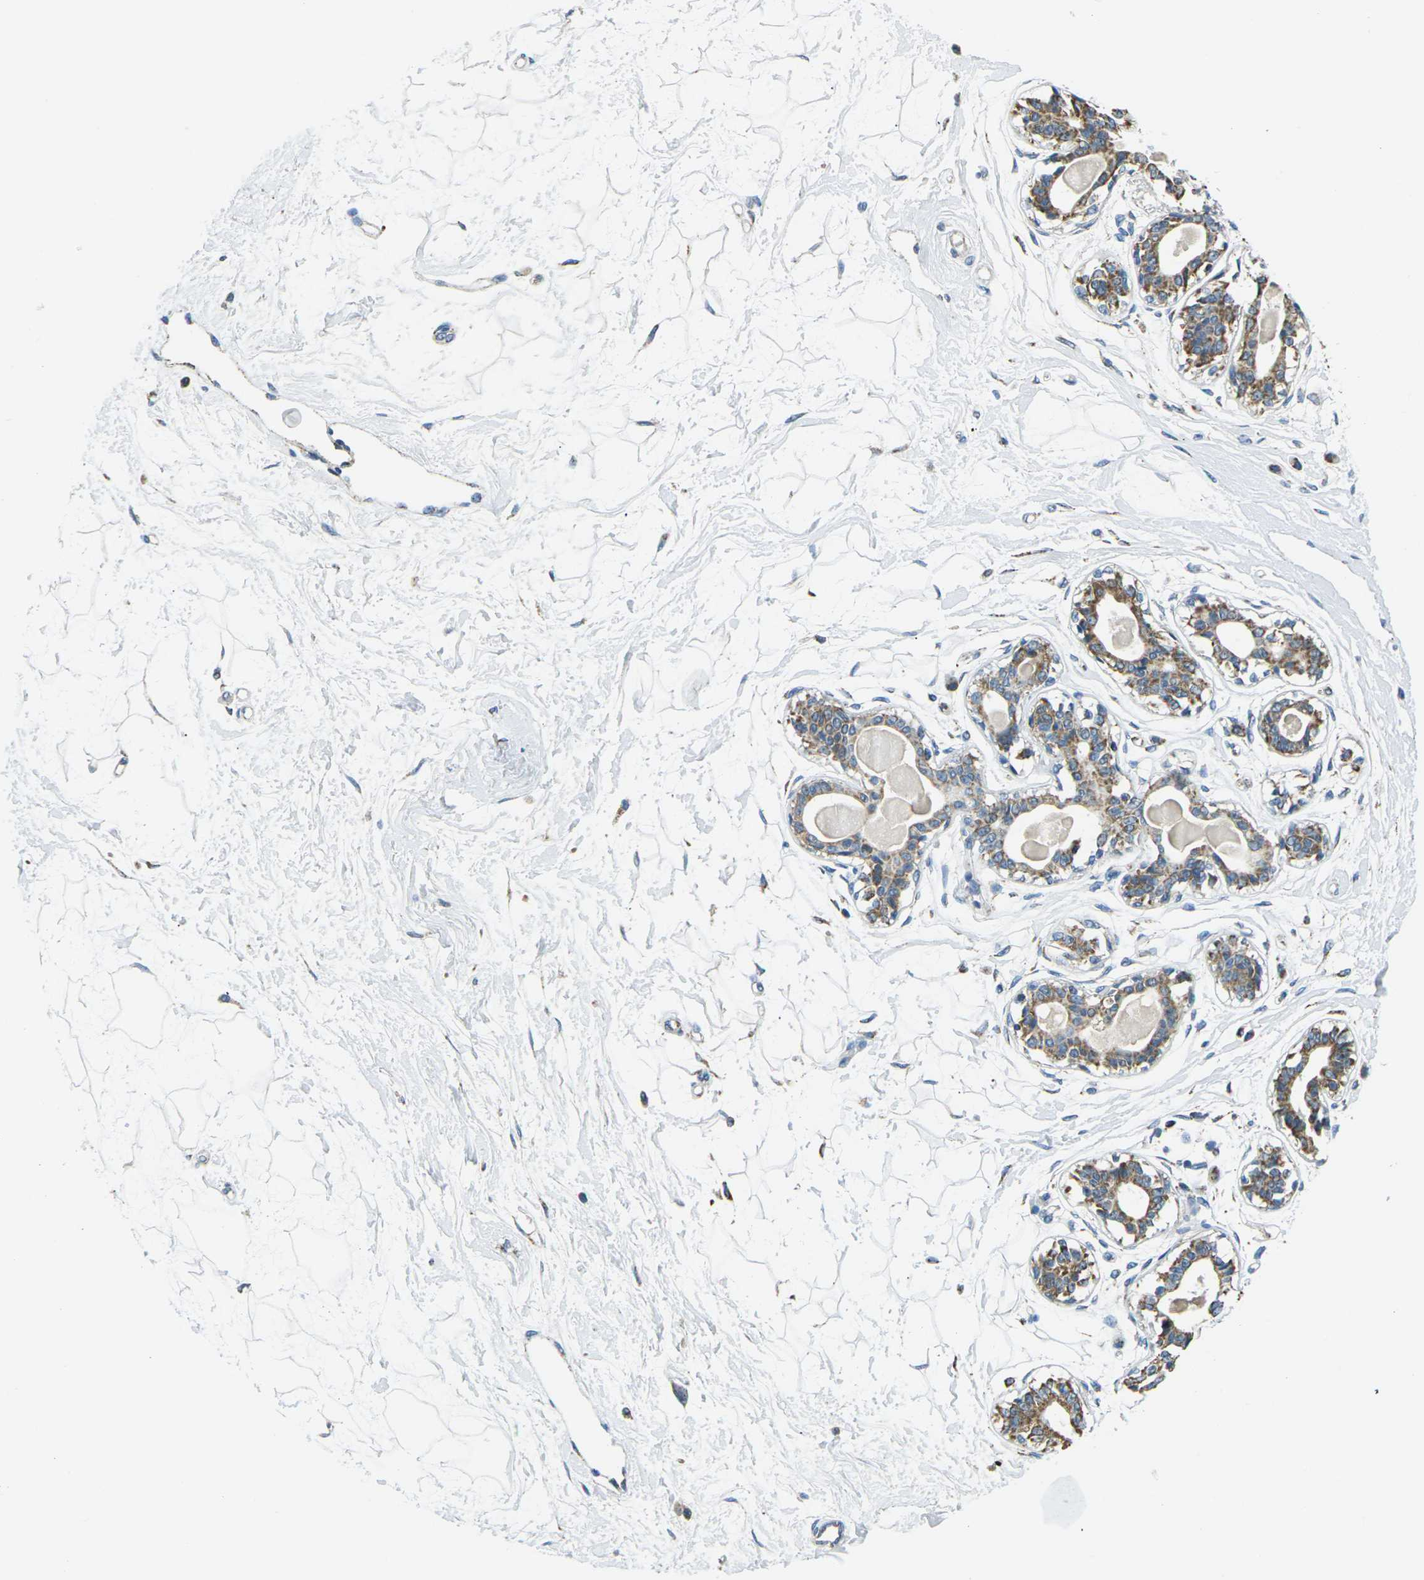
{"staining": {"intensity": "moderate", "quantity": "<25%", "location": "cytoplasmic/membranous"}, "tissue": "breast", "cell_type": "Adipocytes", "image_type": "normal", "snomed": [{"axis": "morphology", "description": "Normal tissue, NOS"}, {"axis": "topography", "description": "Breast"}], "caption": "Immunohistochemical staining of benign human breast displays low levels of moderate cytoplasmic/membranous positivity in about <25% of adipocytes.", "gene": "IRF3", "patient": {"sex": "female", "age": 45}}